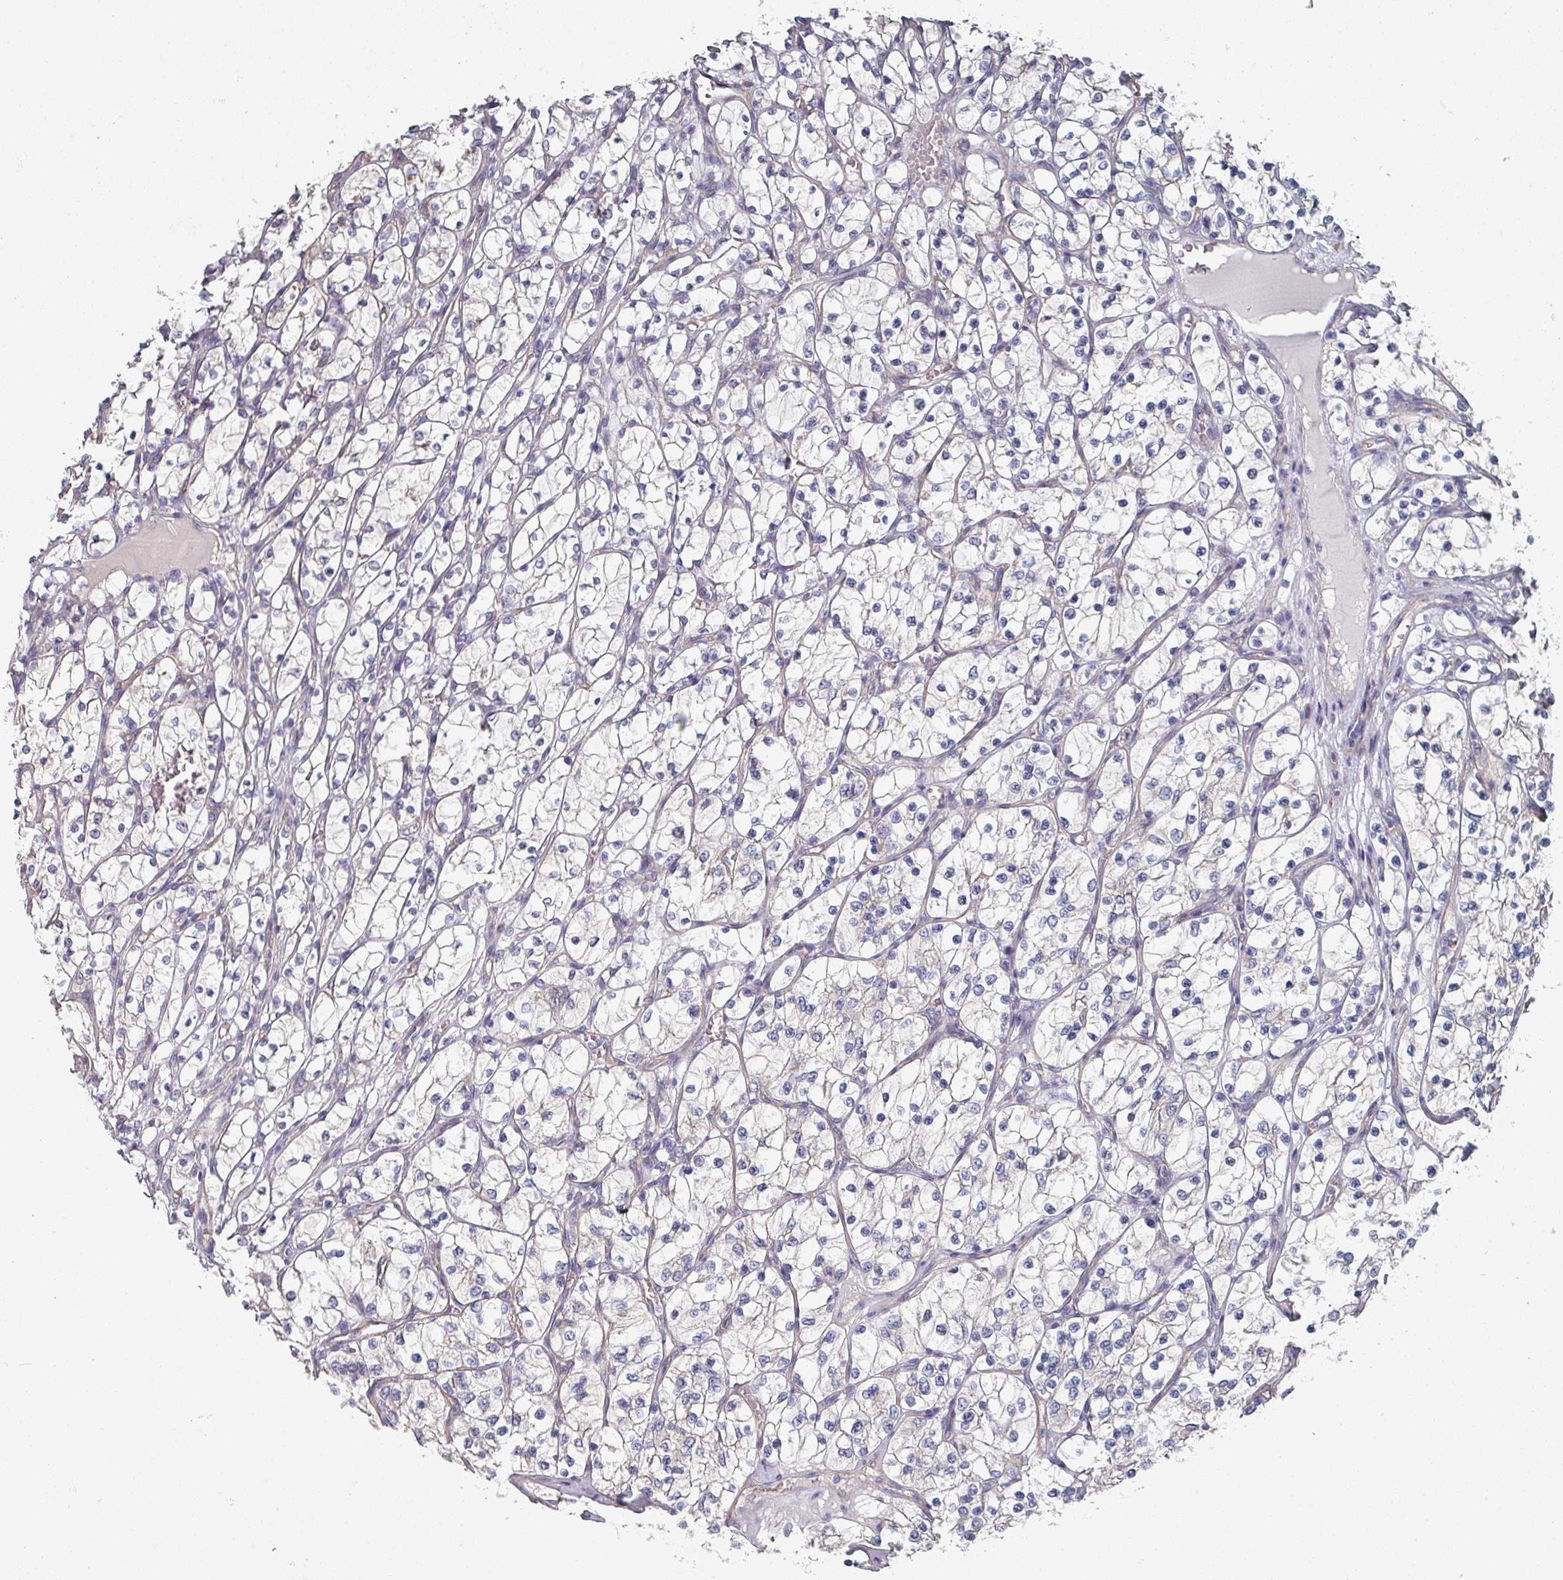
{"staining": {"intensity": "negative", "quantity": "none", "location": "none"}, "tissue": "renal cancer", "cell_type": "Tumor cells", "image_type": "cancer", "snomed": [{"axis": "morphology", "description": "Adenocarcinoma, NOS"}, {"axis": "topography", "description": "Kidney"}], "caption": "A high-resolution image shows immunohistochemistry staining of renal cancer, which displays no significant staining in tumor cells.", "gene": "EFL1", "patient": {"sex": "female", "age": 69}}